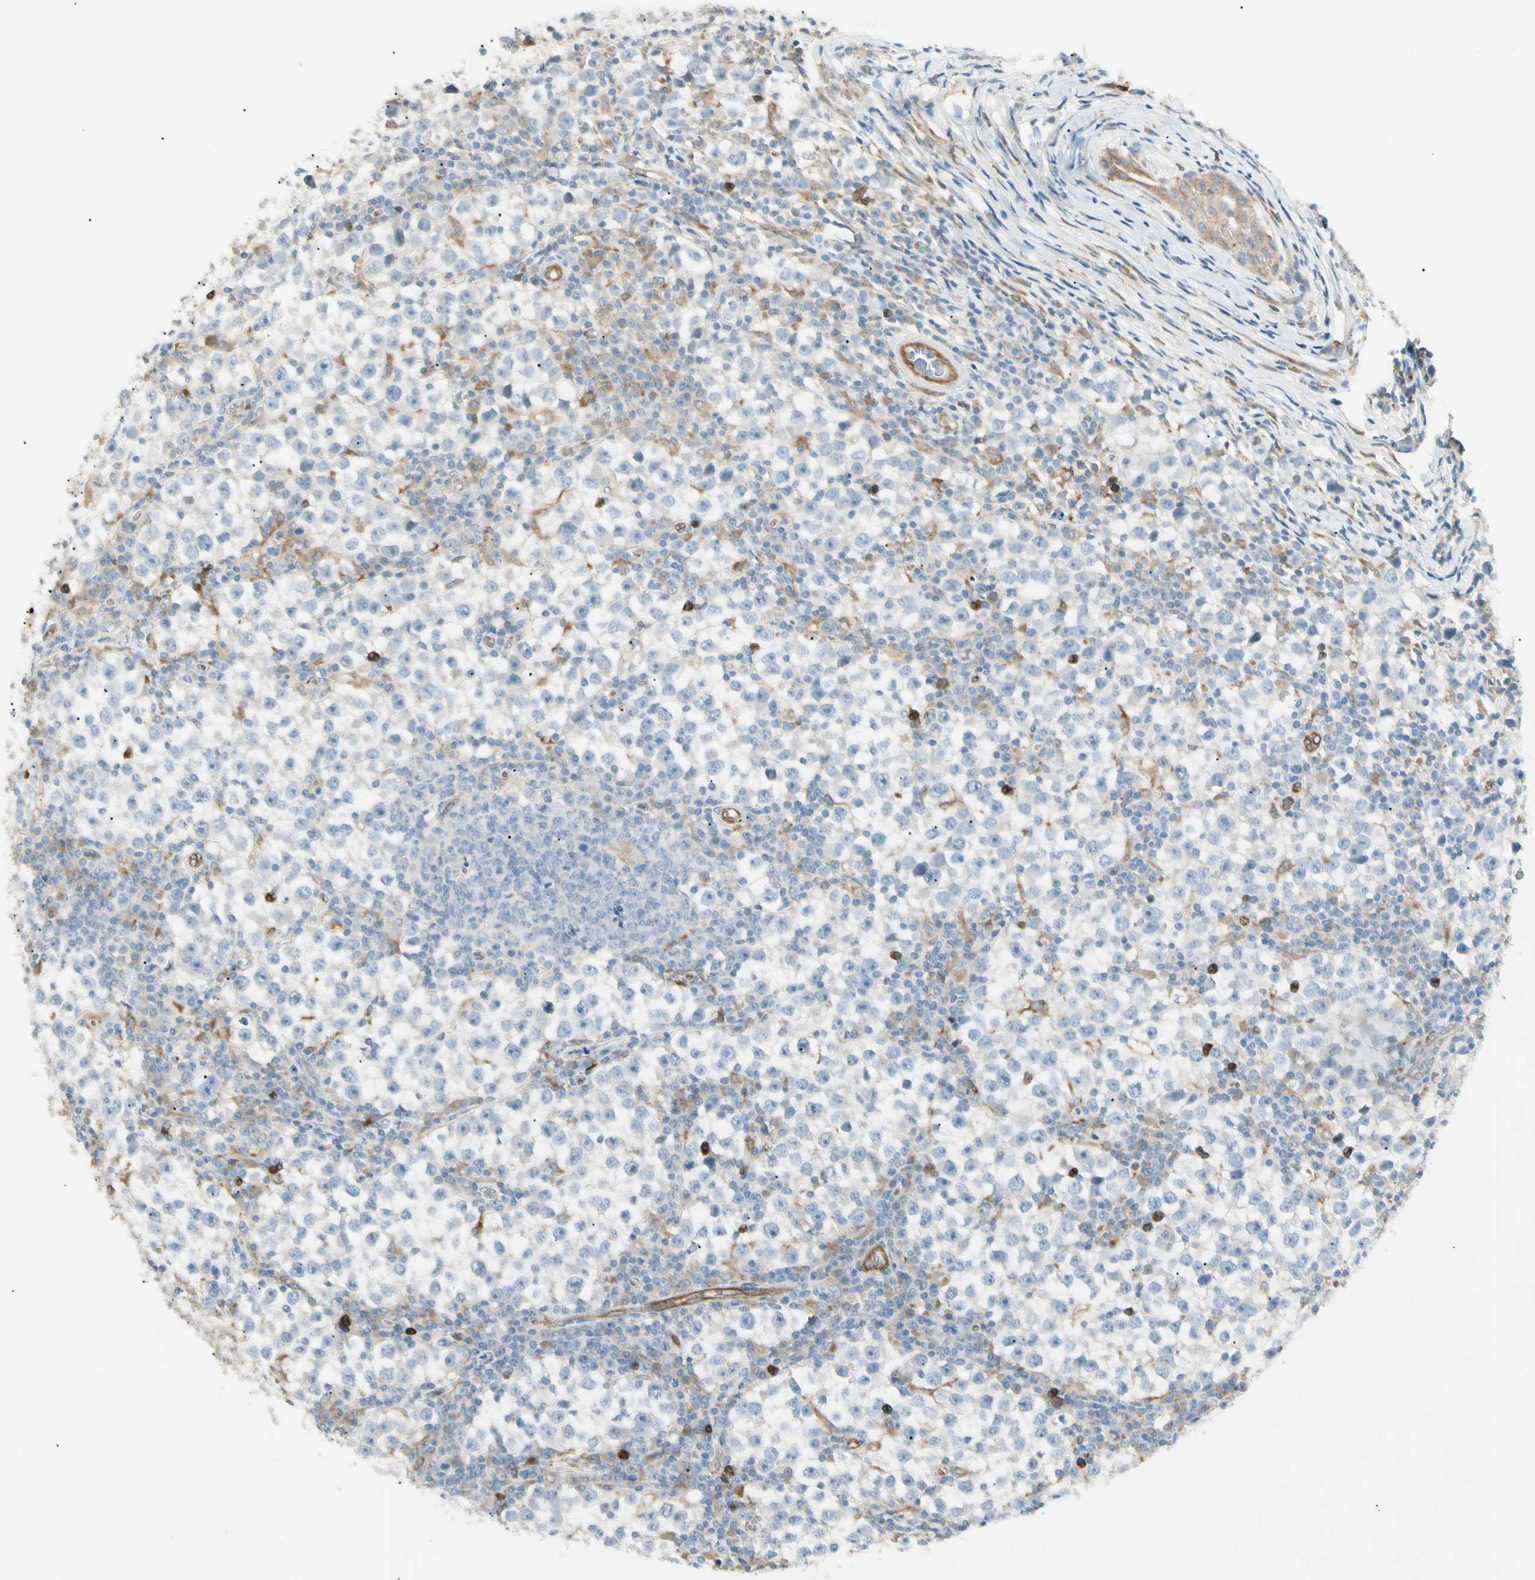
{"staining": {"intensity": "negative", "quantity": "none", "location": "none"}, "tissue": "testis cancer", "cell_type": "Tumor cells", "image_type": "cancer", "snomed": [{"axis": "morphology", "description": "Seminoma, NOS"}, {"axis": "topography", "description": "Testis"}], "caption": "A photomicrograph of testis seminoma stained for a protein demonstrates no brown staining in tumor cells. (DAB immunohistochemistry (IHC), high magnification).", "gene": "LPCAT2", "patient": {"sex": "male", "age": 65}}